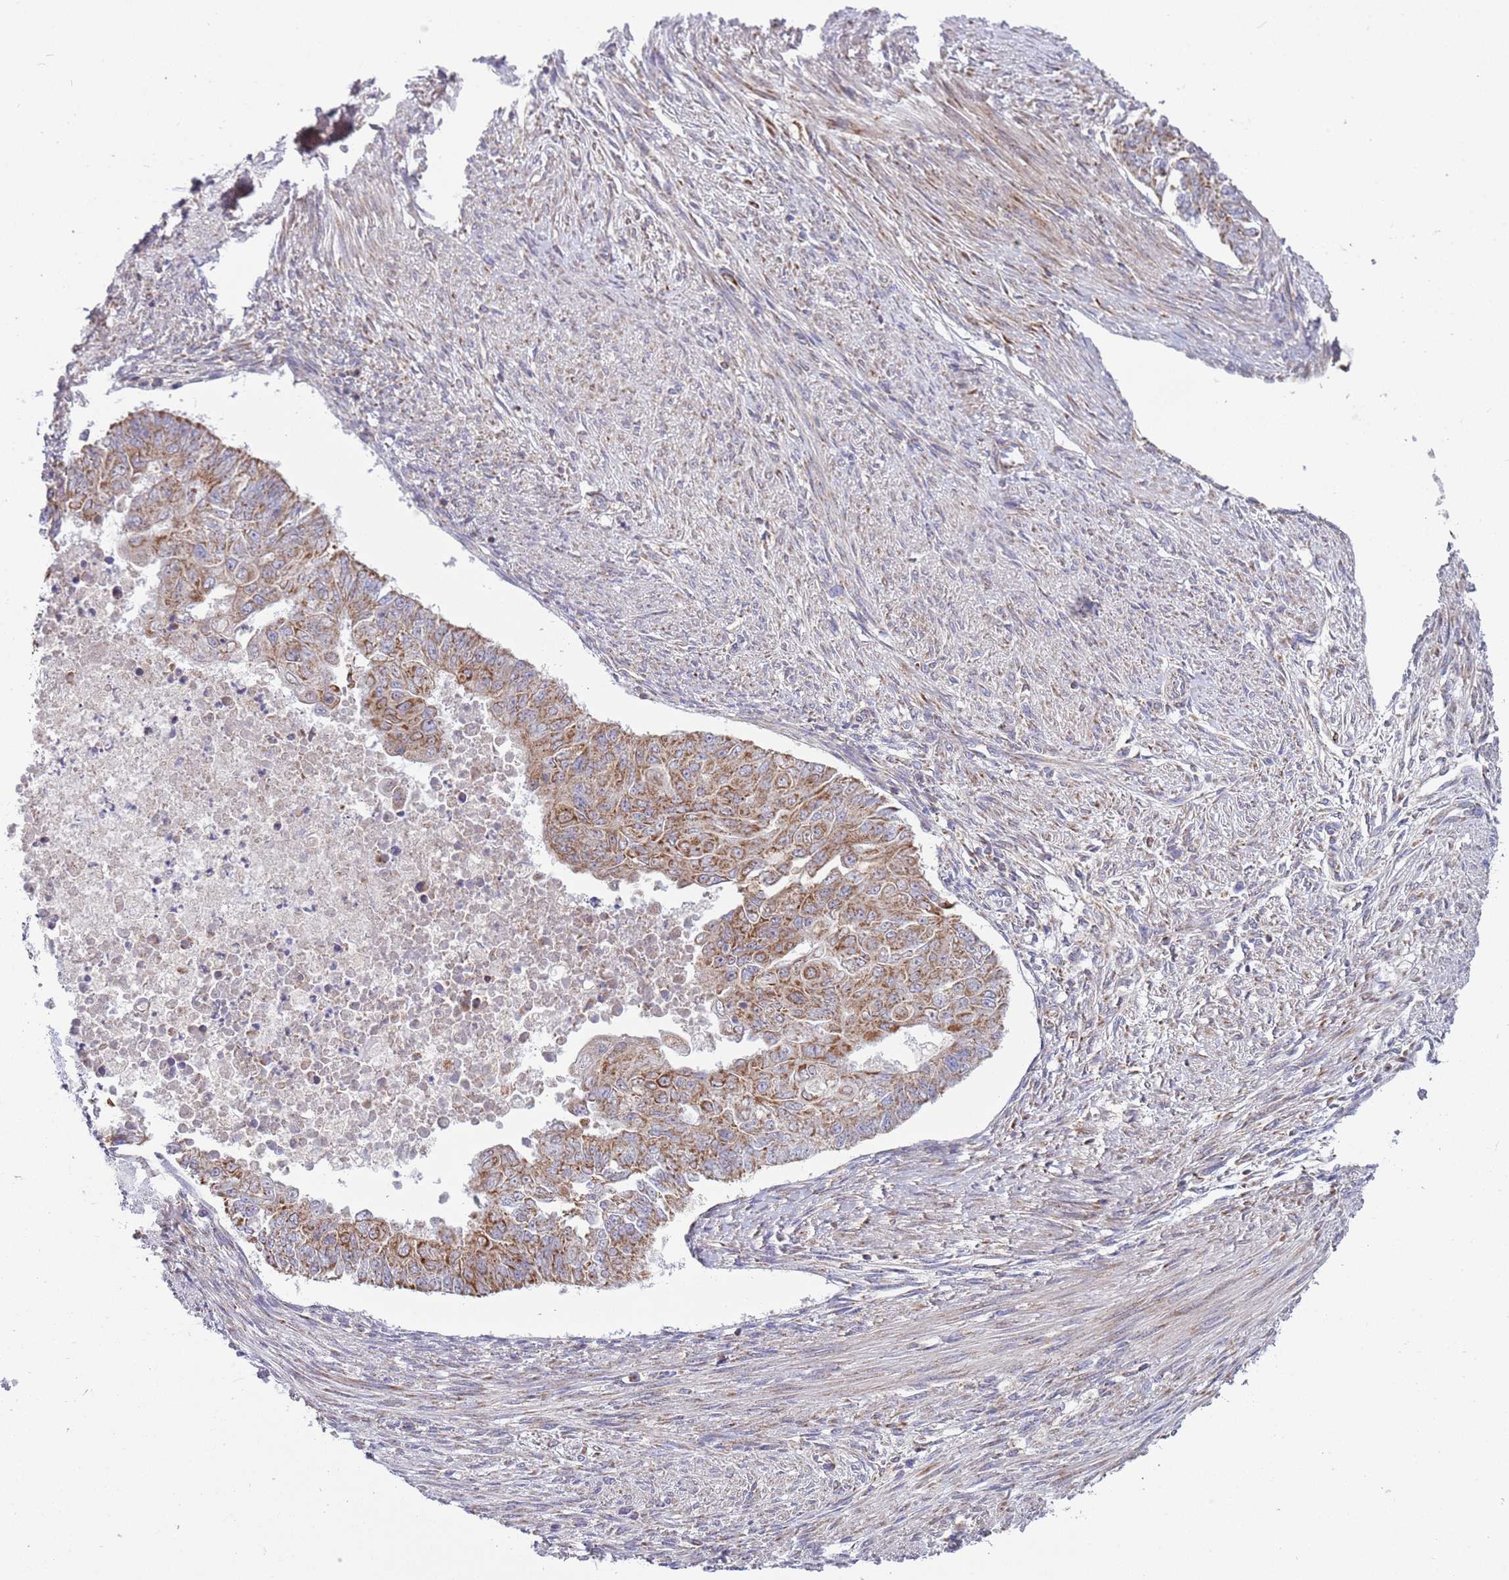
{"staining": {"intensity": "moderate", "quantity": "25%-75%", "location": "cytoplasmic/membranous"}, "tissue": "endometrial cancer", "cell_type": "Tumor cells", "image_type": "cancer", "snomed": [{"axis": "morphology", "description": "Adenocarcinoma, NOS"}, {"axis": "topography", "description": "Endometrium"}], "caption": "A histopathology image of human endometrial cancer stained for a protein shows moderate cytoplasmic/membranous brown staining in tumor cells.", "gene": "IRS4", "patient": {"sex": "female", "age": 32}}